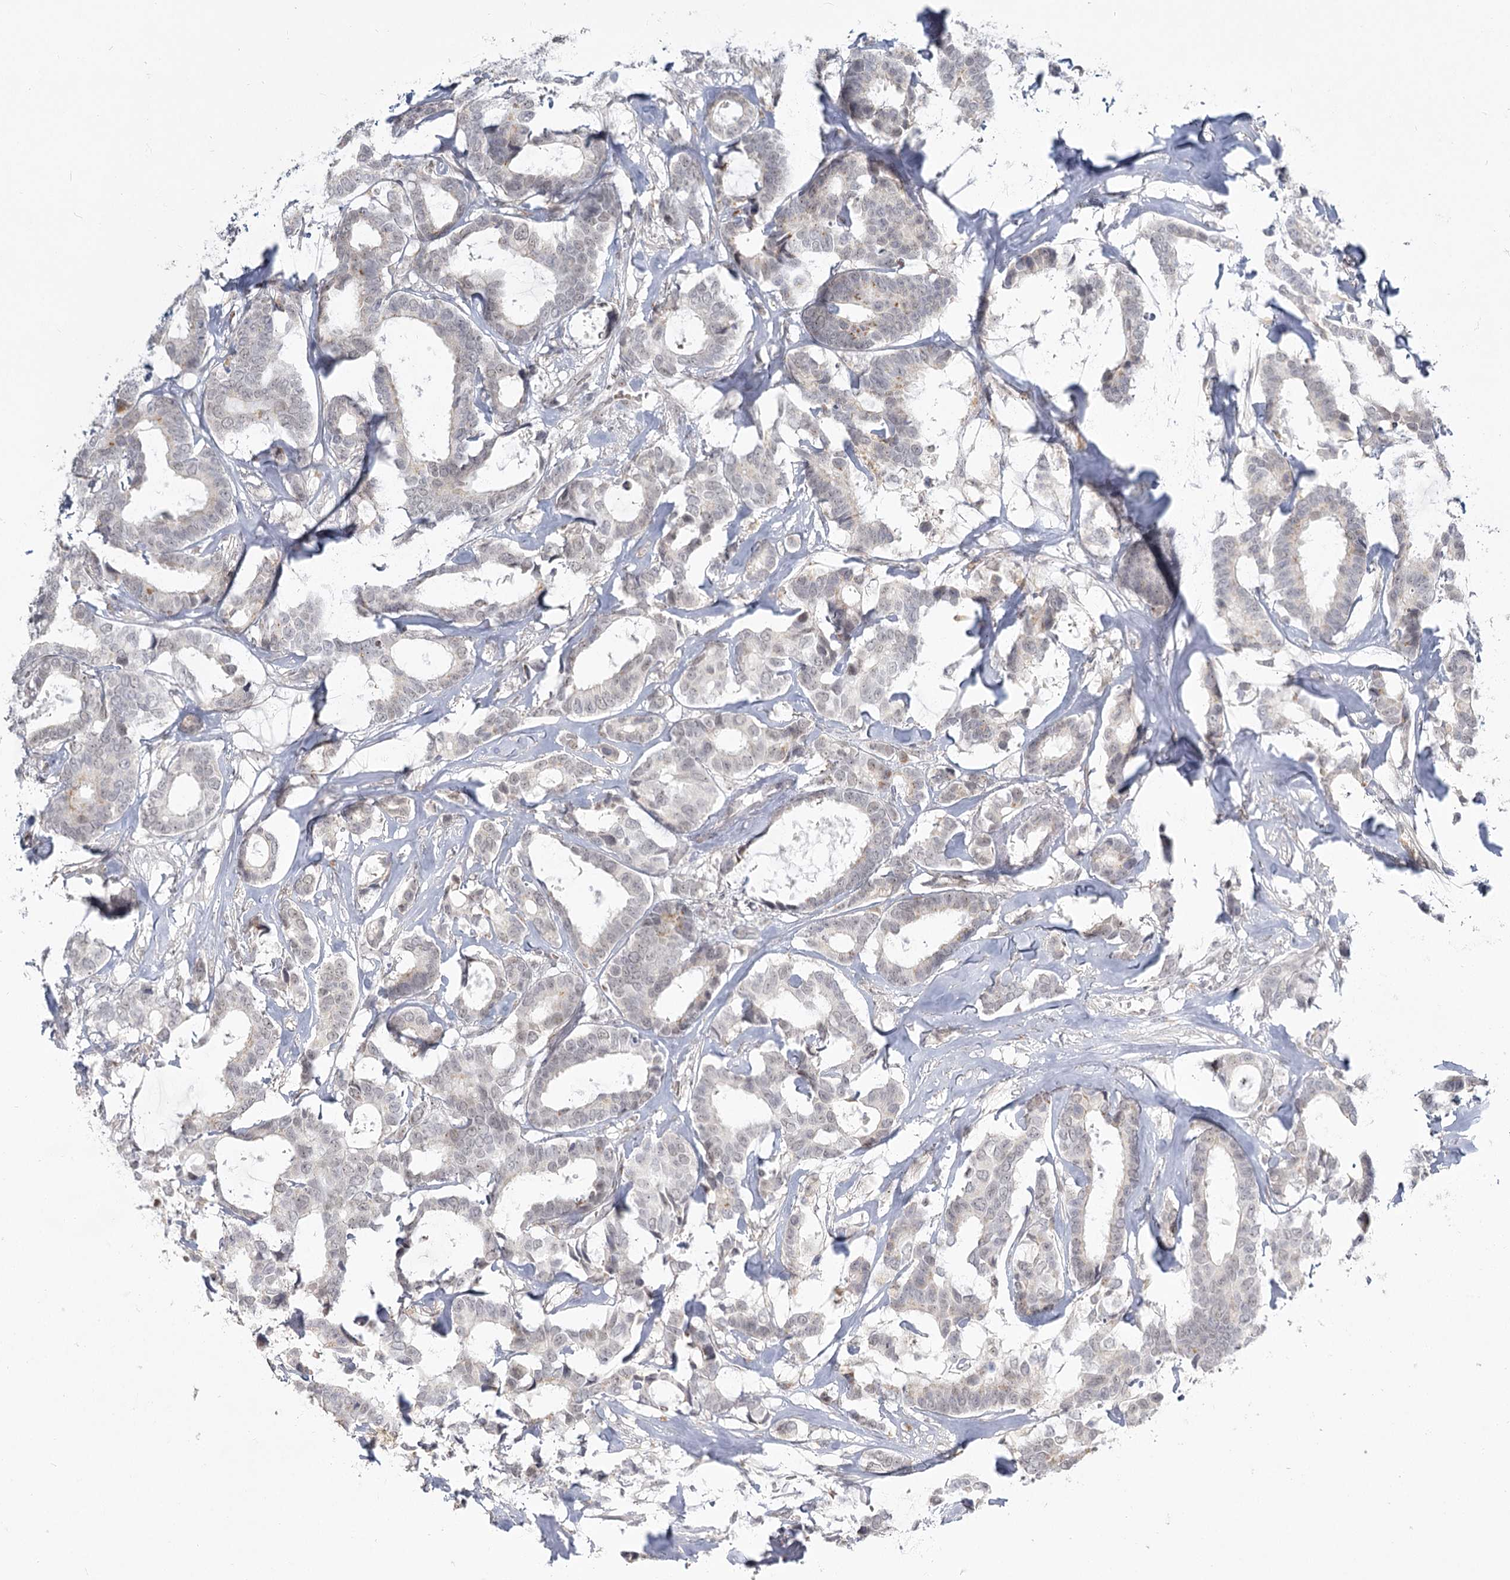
{"staining": {"intensity": "negative", "quantity": "none", "location": "none"}, "tissue": "breast cancer", "cell_type": "Tumor cells", "image_type": "cancer", "snomed": [{"axis": "morphology", "description": "Duct carcinoma"}, {"axis": "topography", "description": "Breast"}], "caption": "The immunohistochemistry histopathology image has no significant expression in tumor cells of breast infiltrating ductal carcinoma tissue.", "gene": "EXOSC7", "patient": {"sex": "female", "age": 87}}